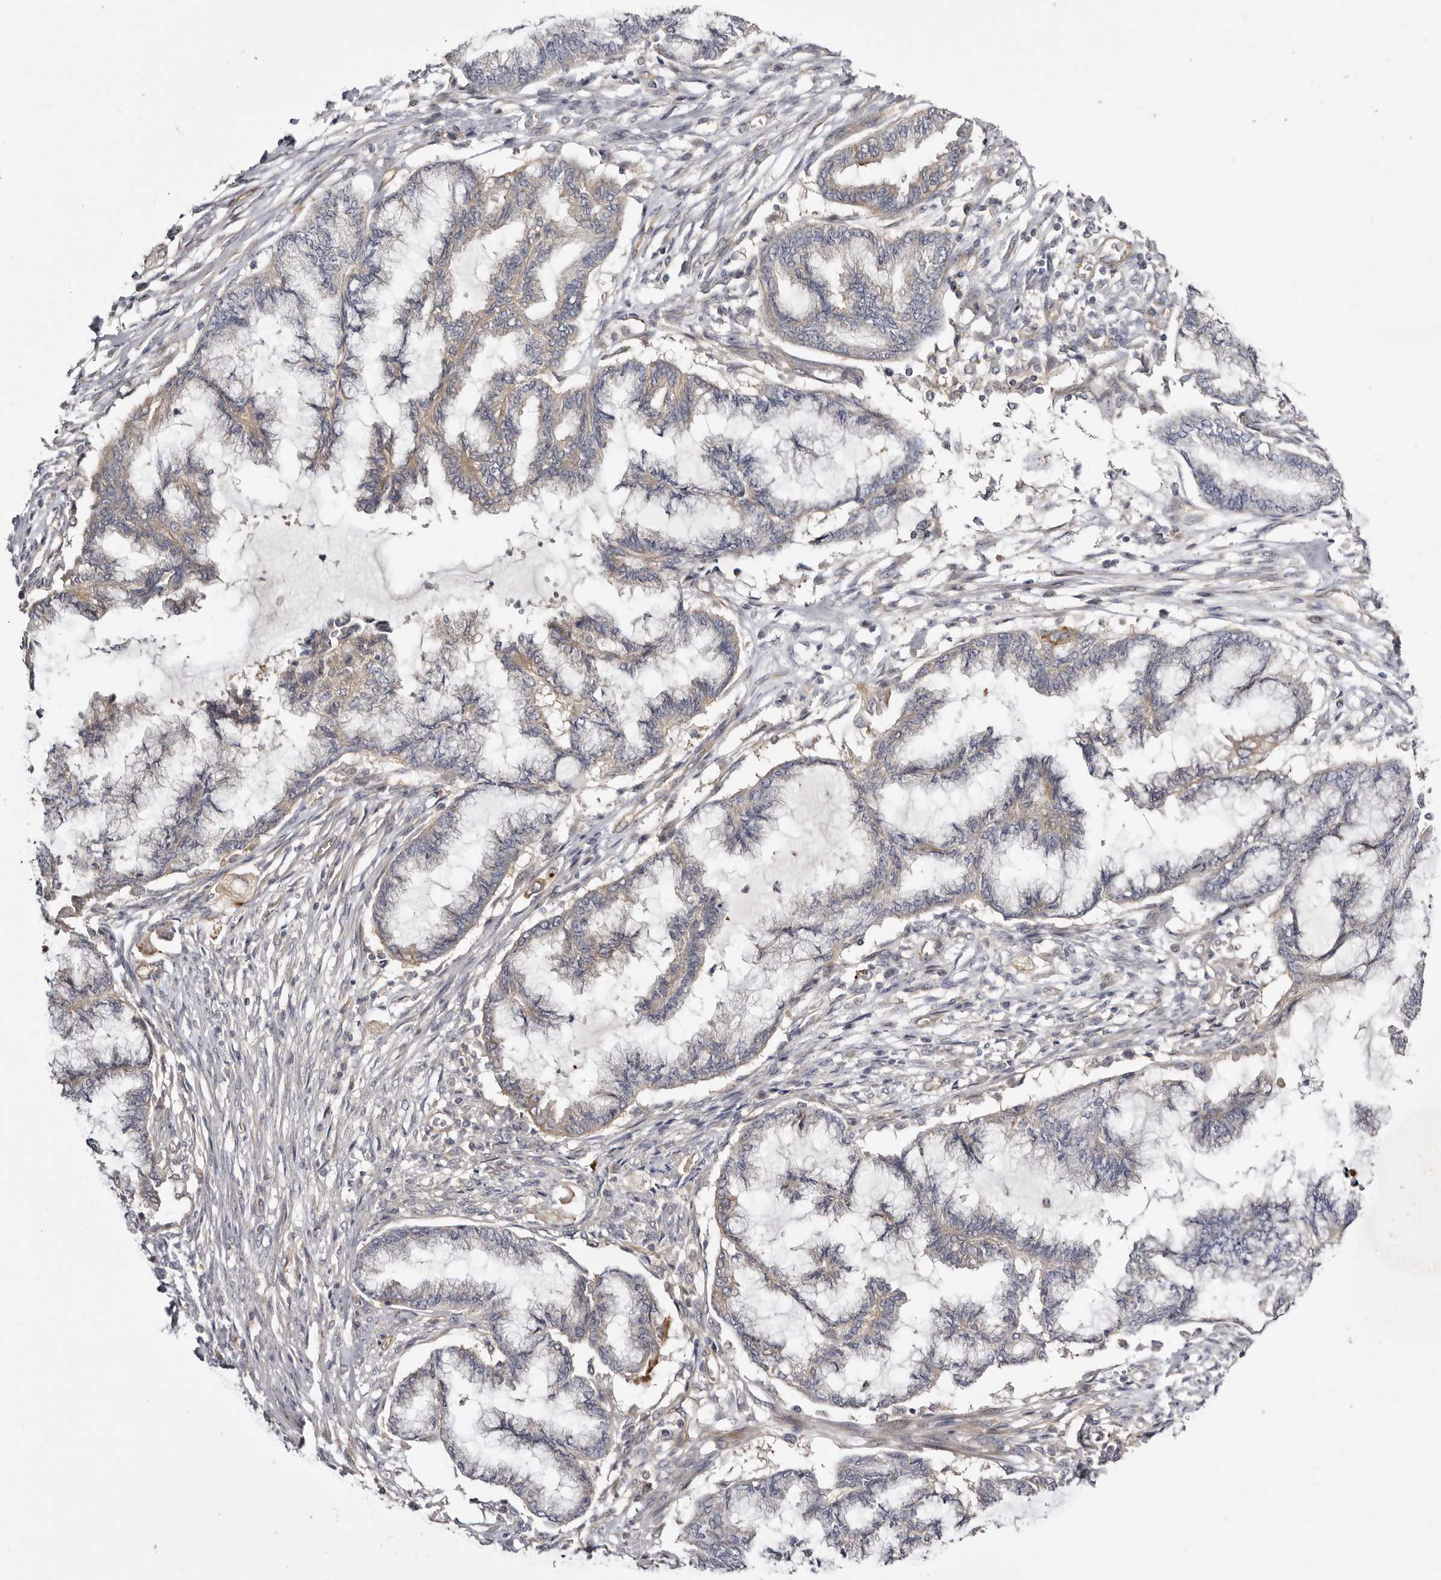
{"staining": {"intensity": "negative", "quantity": "none", "location": "none"}, "tissue": "endometrial cancer", "cell_type": "Tumor cells", "image_type": "cancer", "snomed": [{"axis": "morphology", "description": "Adenocarcinoma, NOS"}, {"axis": "topography", "description": "Endometrium"}], "caption": "The histopathology image demonstrates no significant positivity in tumor cells of endometrial cancer.", "gene": "PANK4", "patient": {"sex": "female", "age": 86}}